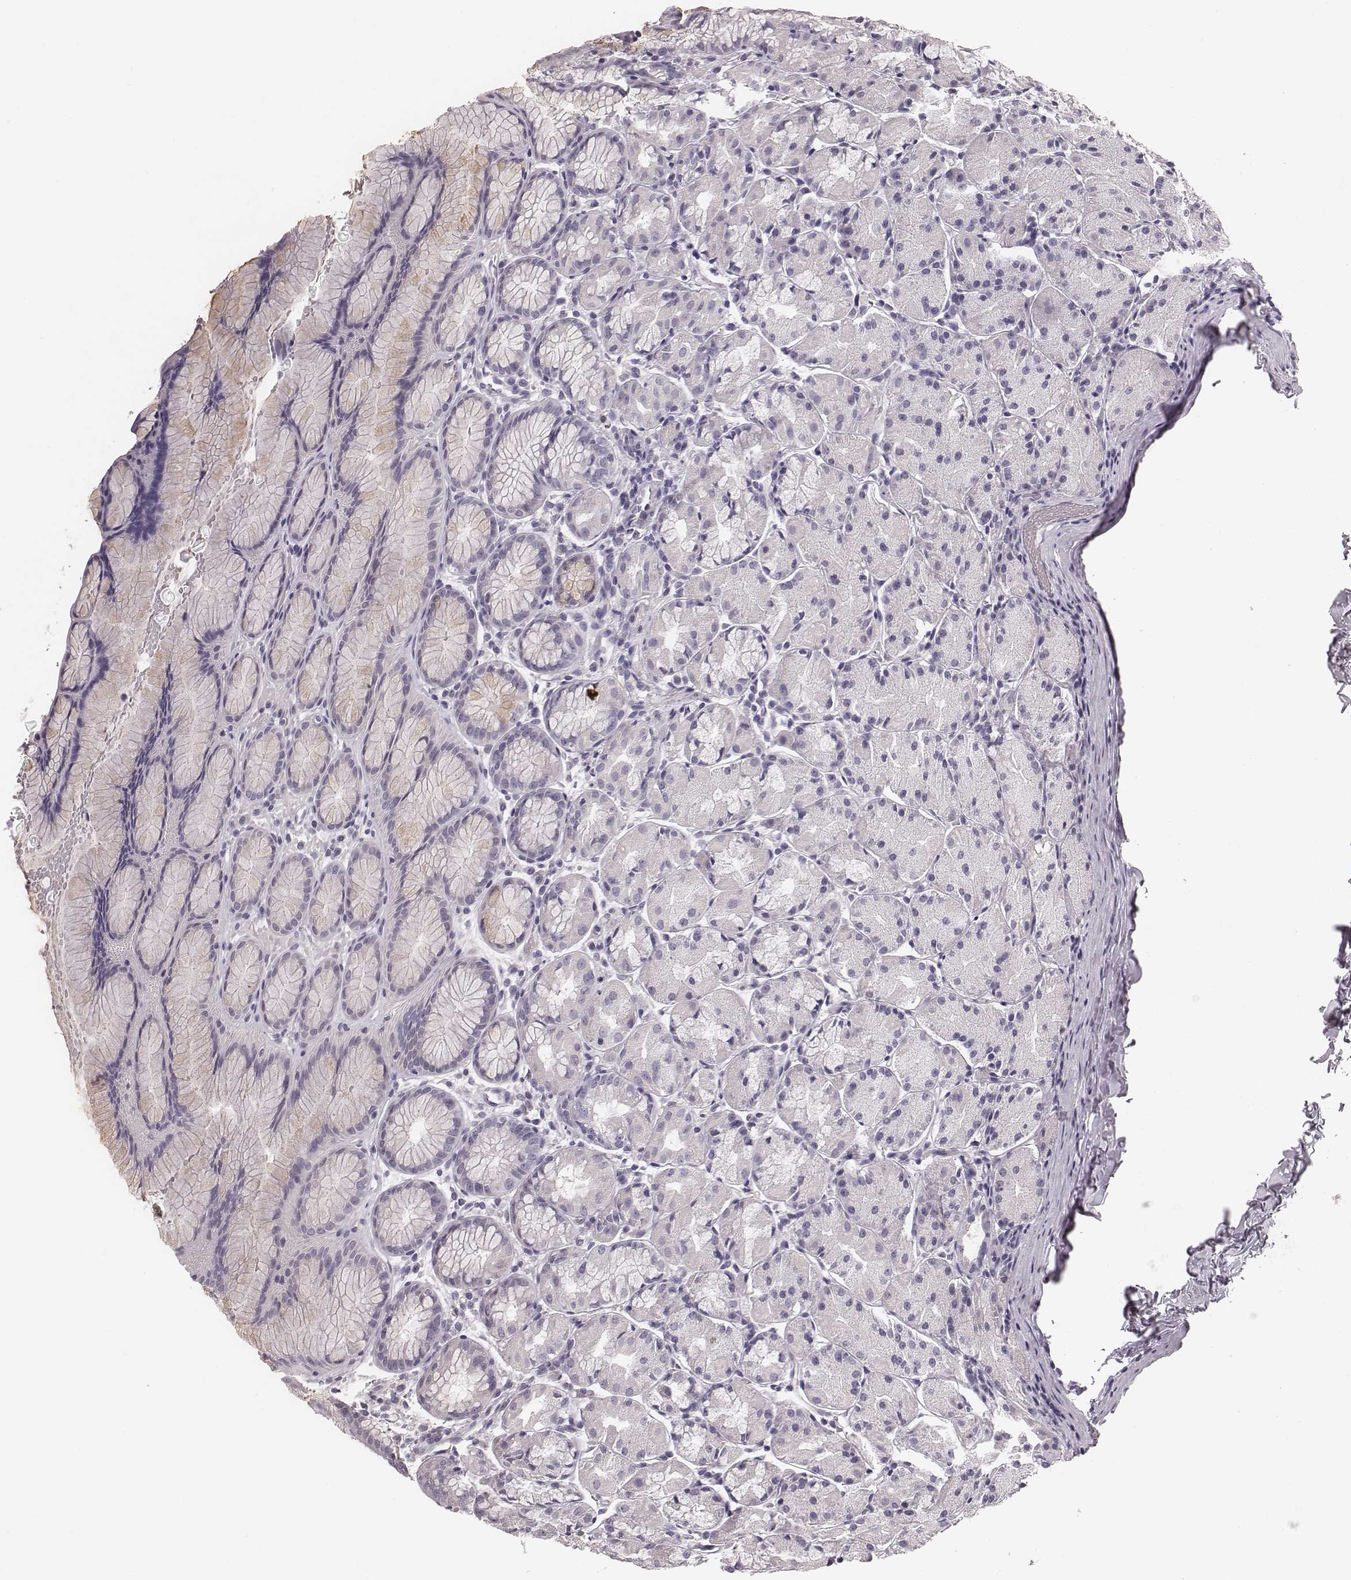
{"staining": {"intensity": "weak", "quantity": "<25%", "location": "cytoplasmic/membranous"}, "tissue": "stomach", "cell_type": "Glandular cells", "image_type": "normal", "snomed": [{"axis": "morphology", "description": "Normal tissue, NOS"}, {"axis": "topography", "description": "Stomach, upper"}], "caption": "Glandular cells are negative for protein expression in normal human stomach. (IHC, brightfield microscopy, high magnification).", "gene": "SPA17", "patient": {"sex": "male", "age": 47}}